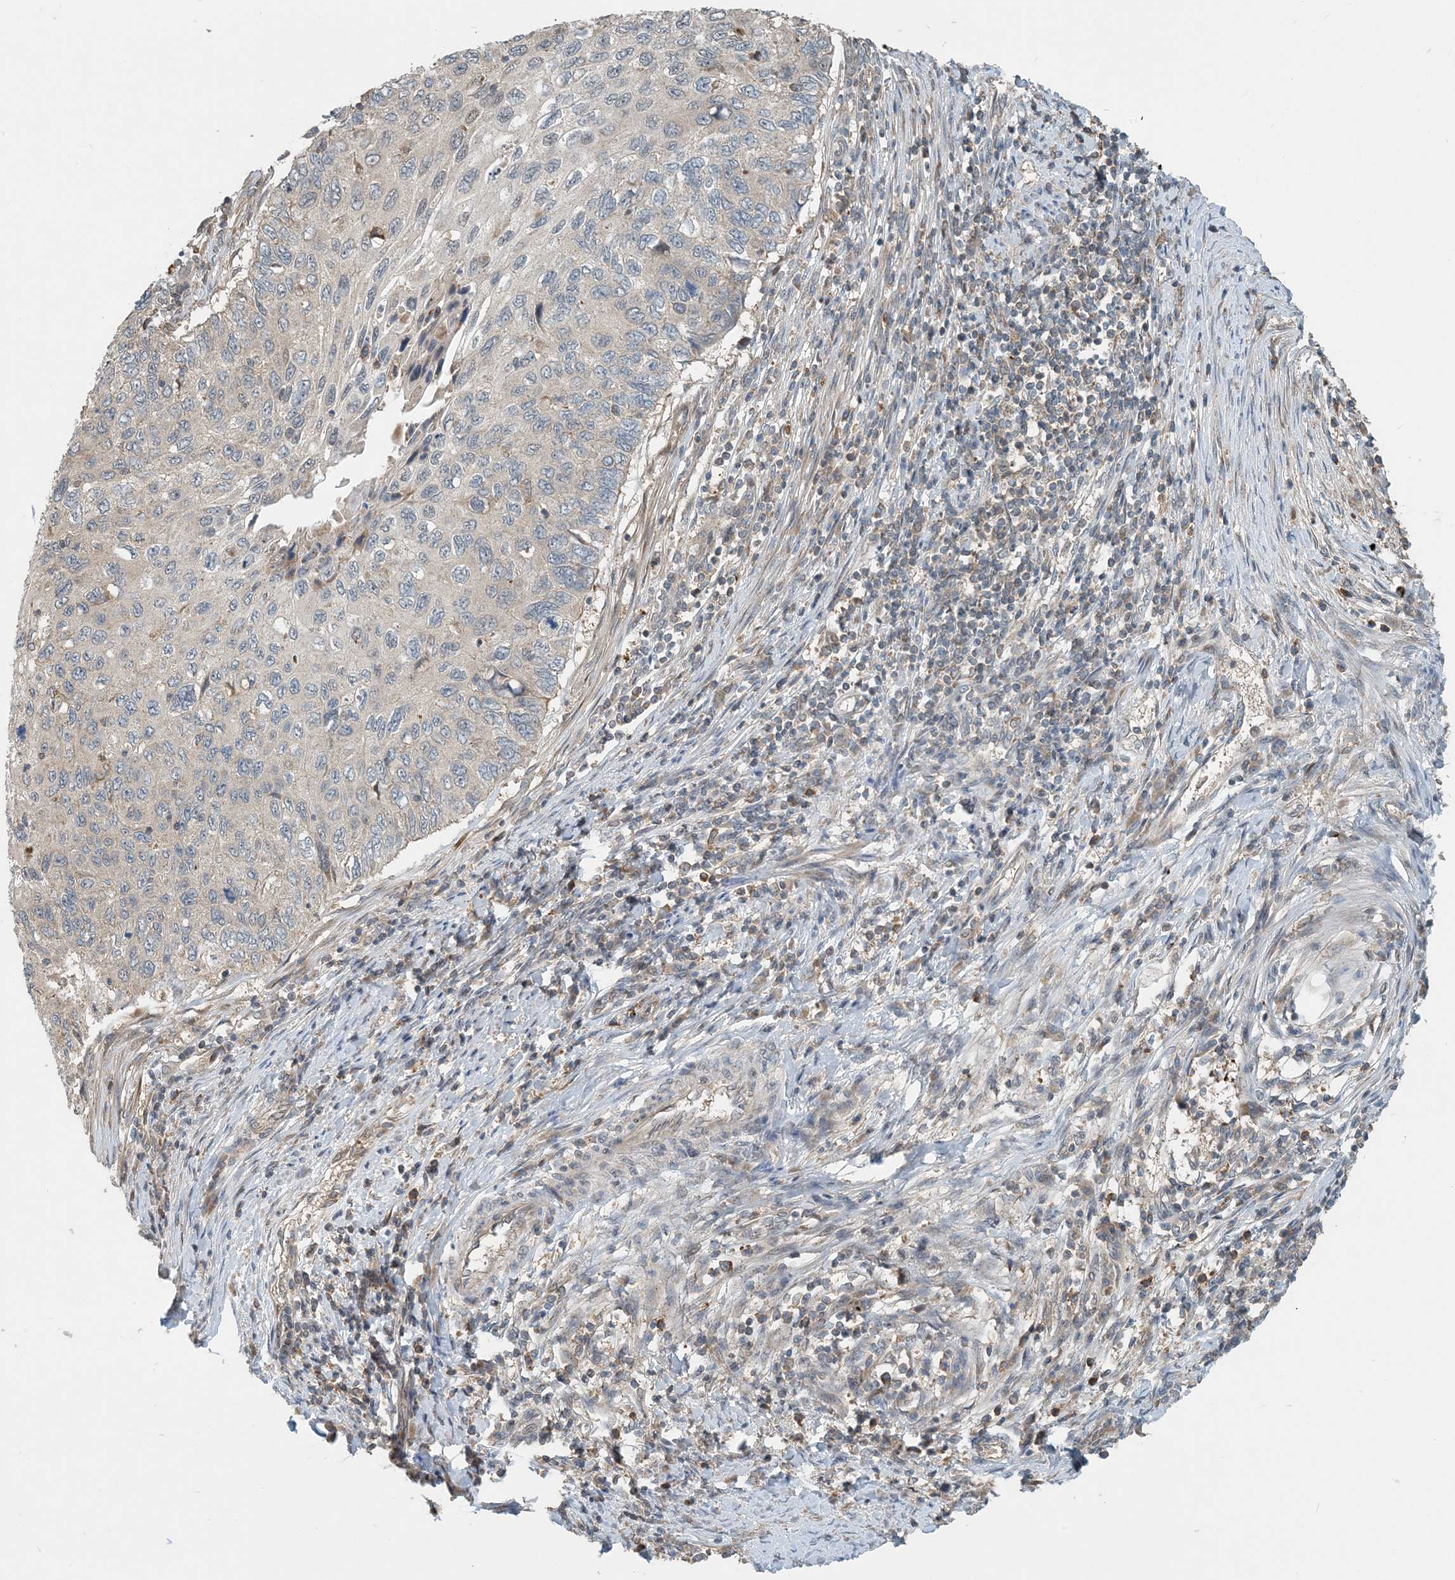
{"staining": {"intensity": "negative", "quantity": "none", "location": "none"}, "tissue": "cervical cancer", "cell_type": "Tumor cells", "image_type": "cancer", "snomed": [{"axis": "morphology", "description": "Squamous cell carcinoma, NOS"}, {"axis": "topography", "description": "Cervix"}], "caption": "The immunohistochemistry image has no significant staining in tumor cells of cervical cancer tissue.", "gene": "ZBTB3", "patient": {"sex": "female", "age": 70}}